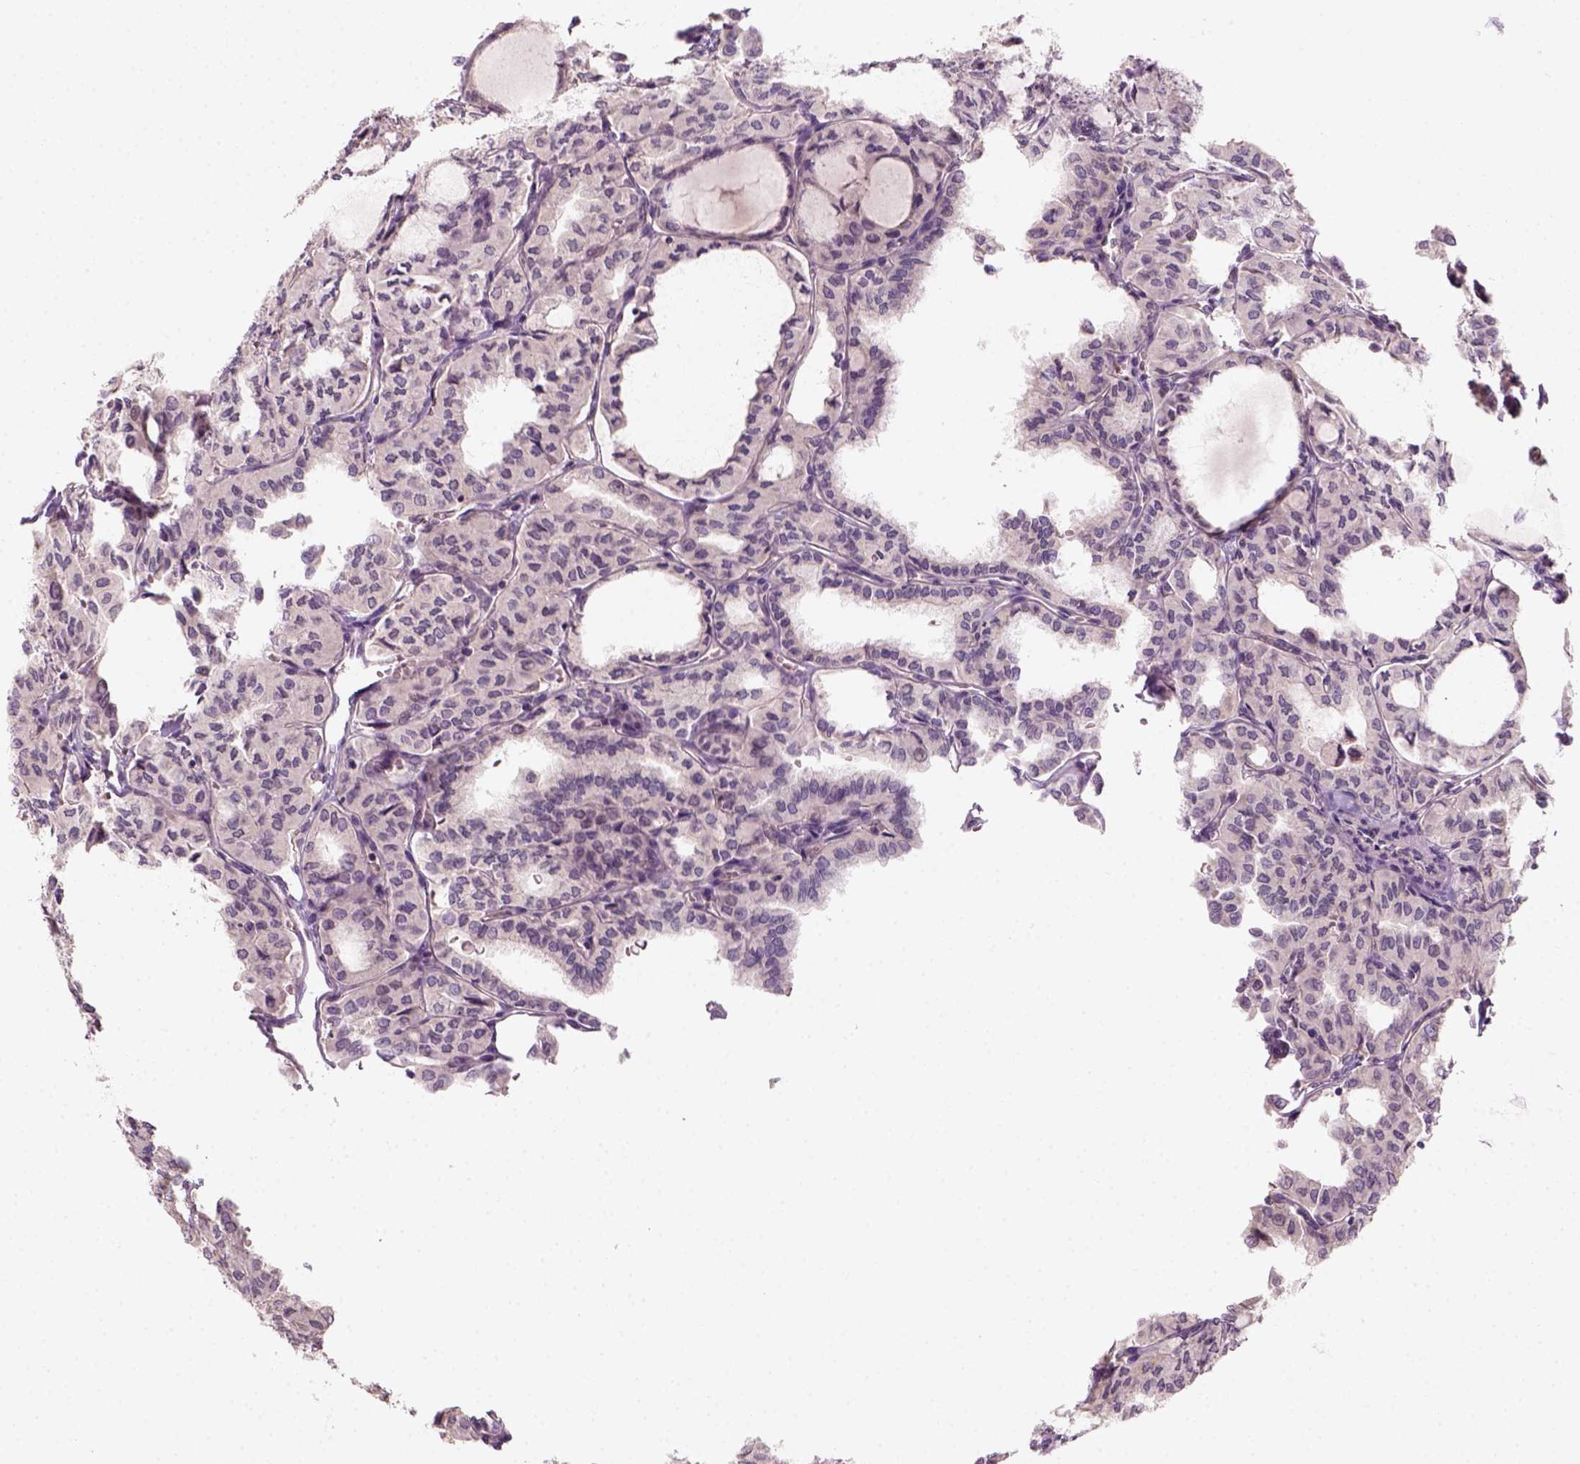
{"staining": {"intensity": "negative", "quantity": "none", "location": "none"}, "tissue": "thyroid cancer", "cell_type": "Tumor cells", "image_type": "cancer", "snomed": [{"axis": "morphology", "description": "Papillary adenocarcinoma, NOS"}, {"axis": "topography", "description": "Thyroid gland"}], "caption": "This is an IHC histopathology image of papillary adenocarcinoma (thyroid). There is no expression in tumor cells.", "gene": "AQP9", "patient": {"sex": "male", "age": 20}}